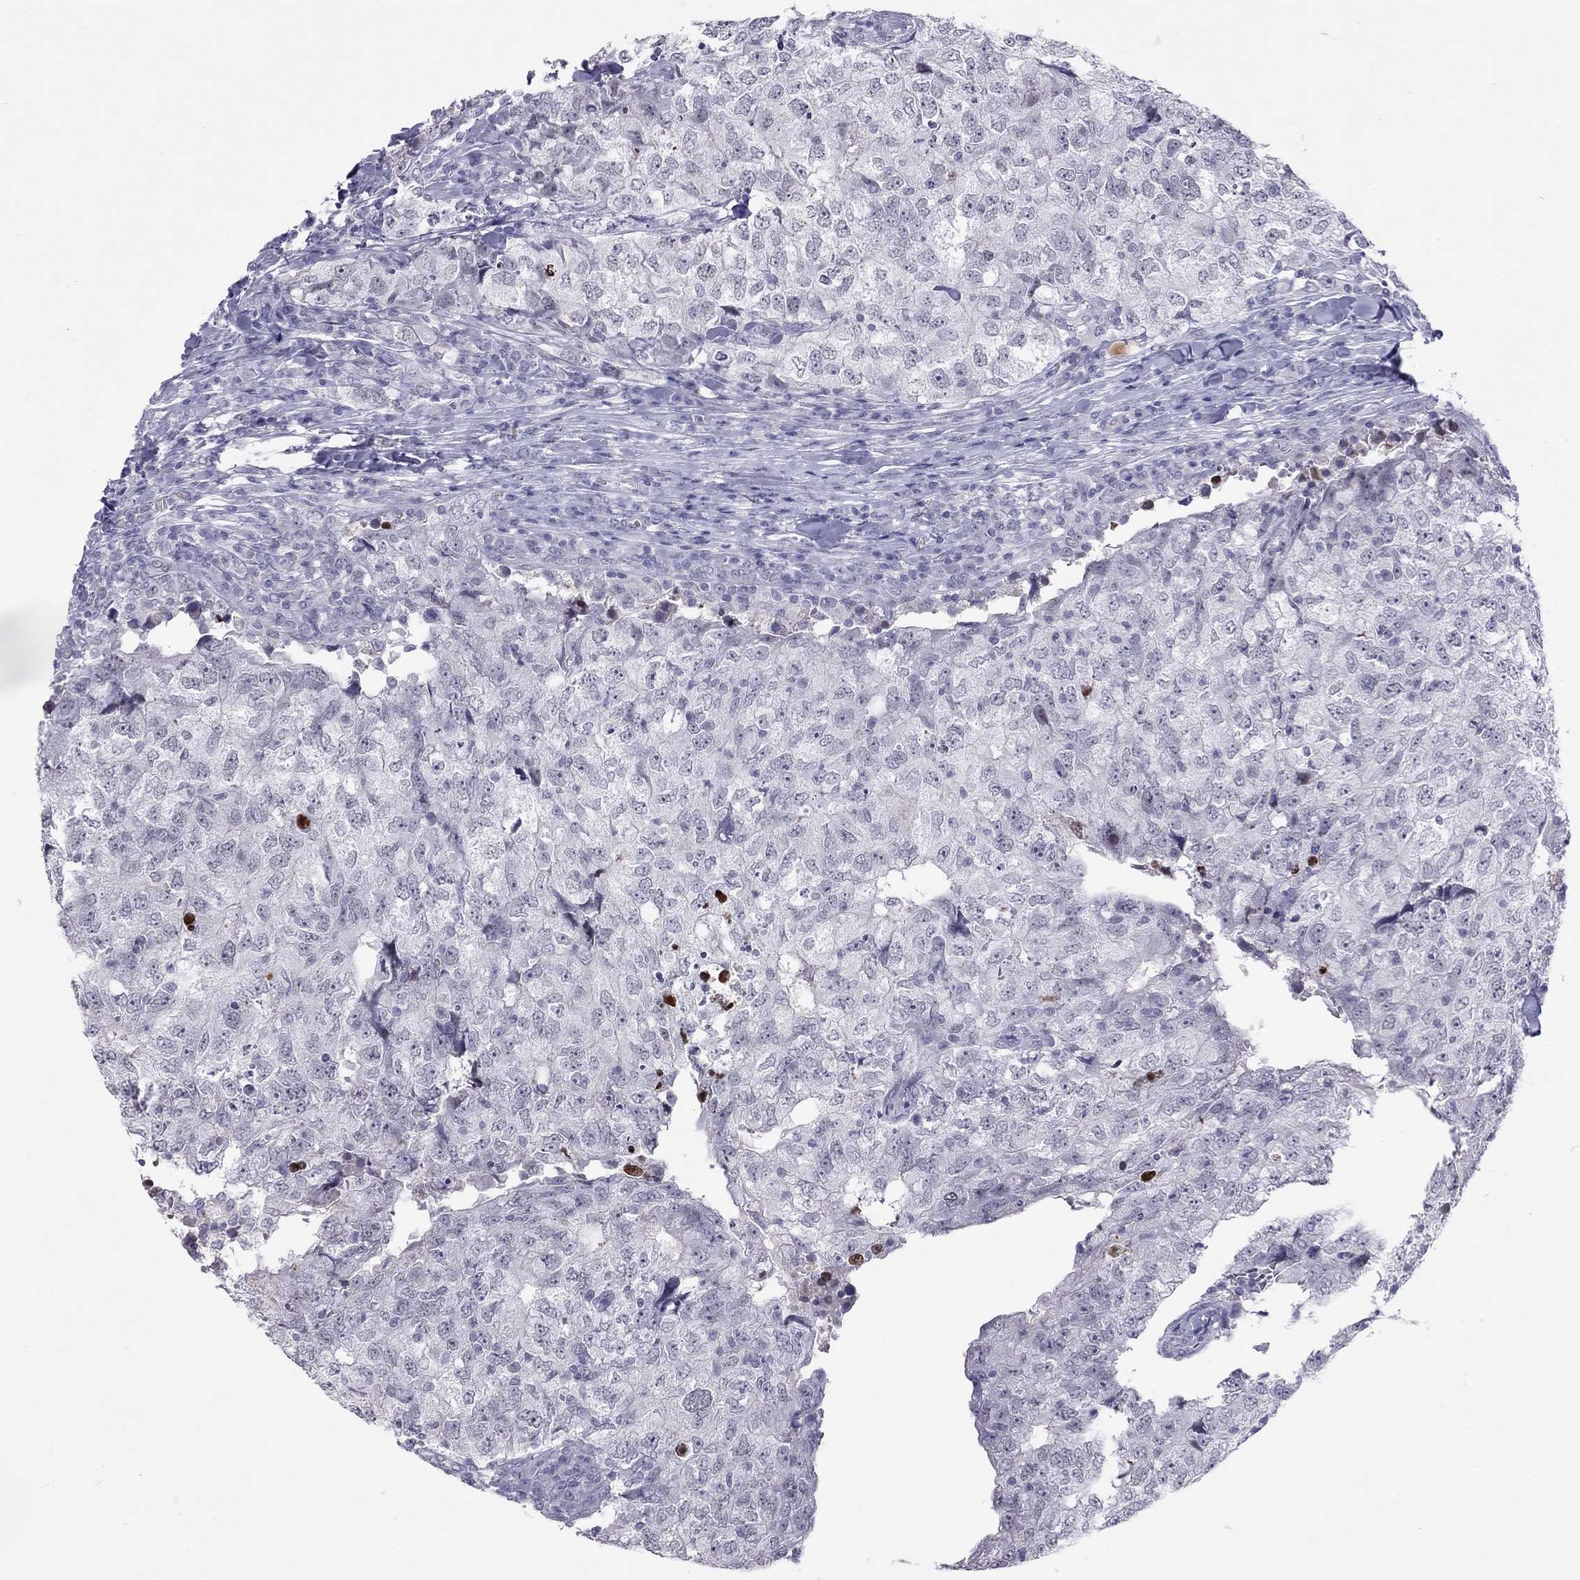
{"staining": {"intensity": "negative", "quantity": "none", "location": "none"}, "tissue": "breast cancer", "cell_type": "Tumor cells", "image_type": "cancer", "snomed": [{"axis": "morphology", "description": "Duct carcinoma"}, {"axis": "topography", "description": "Breast"}], "caption": "The immunohistochemistry (IHC) photomicrograph has no significant expression in tumor cells of infiltrating ductal carcinoma (breast) tissue. The staining is performed using DAB brown chromogen with nuclei counter-stained in using hematoxylin.", "gene": "JHY", "patient": {"sex": "female", "age": 30}}